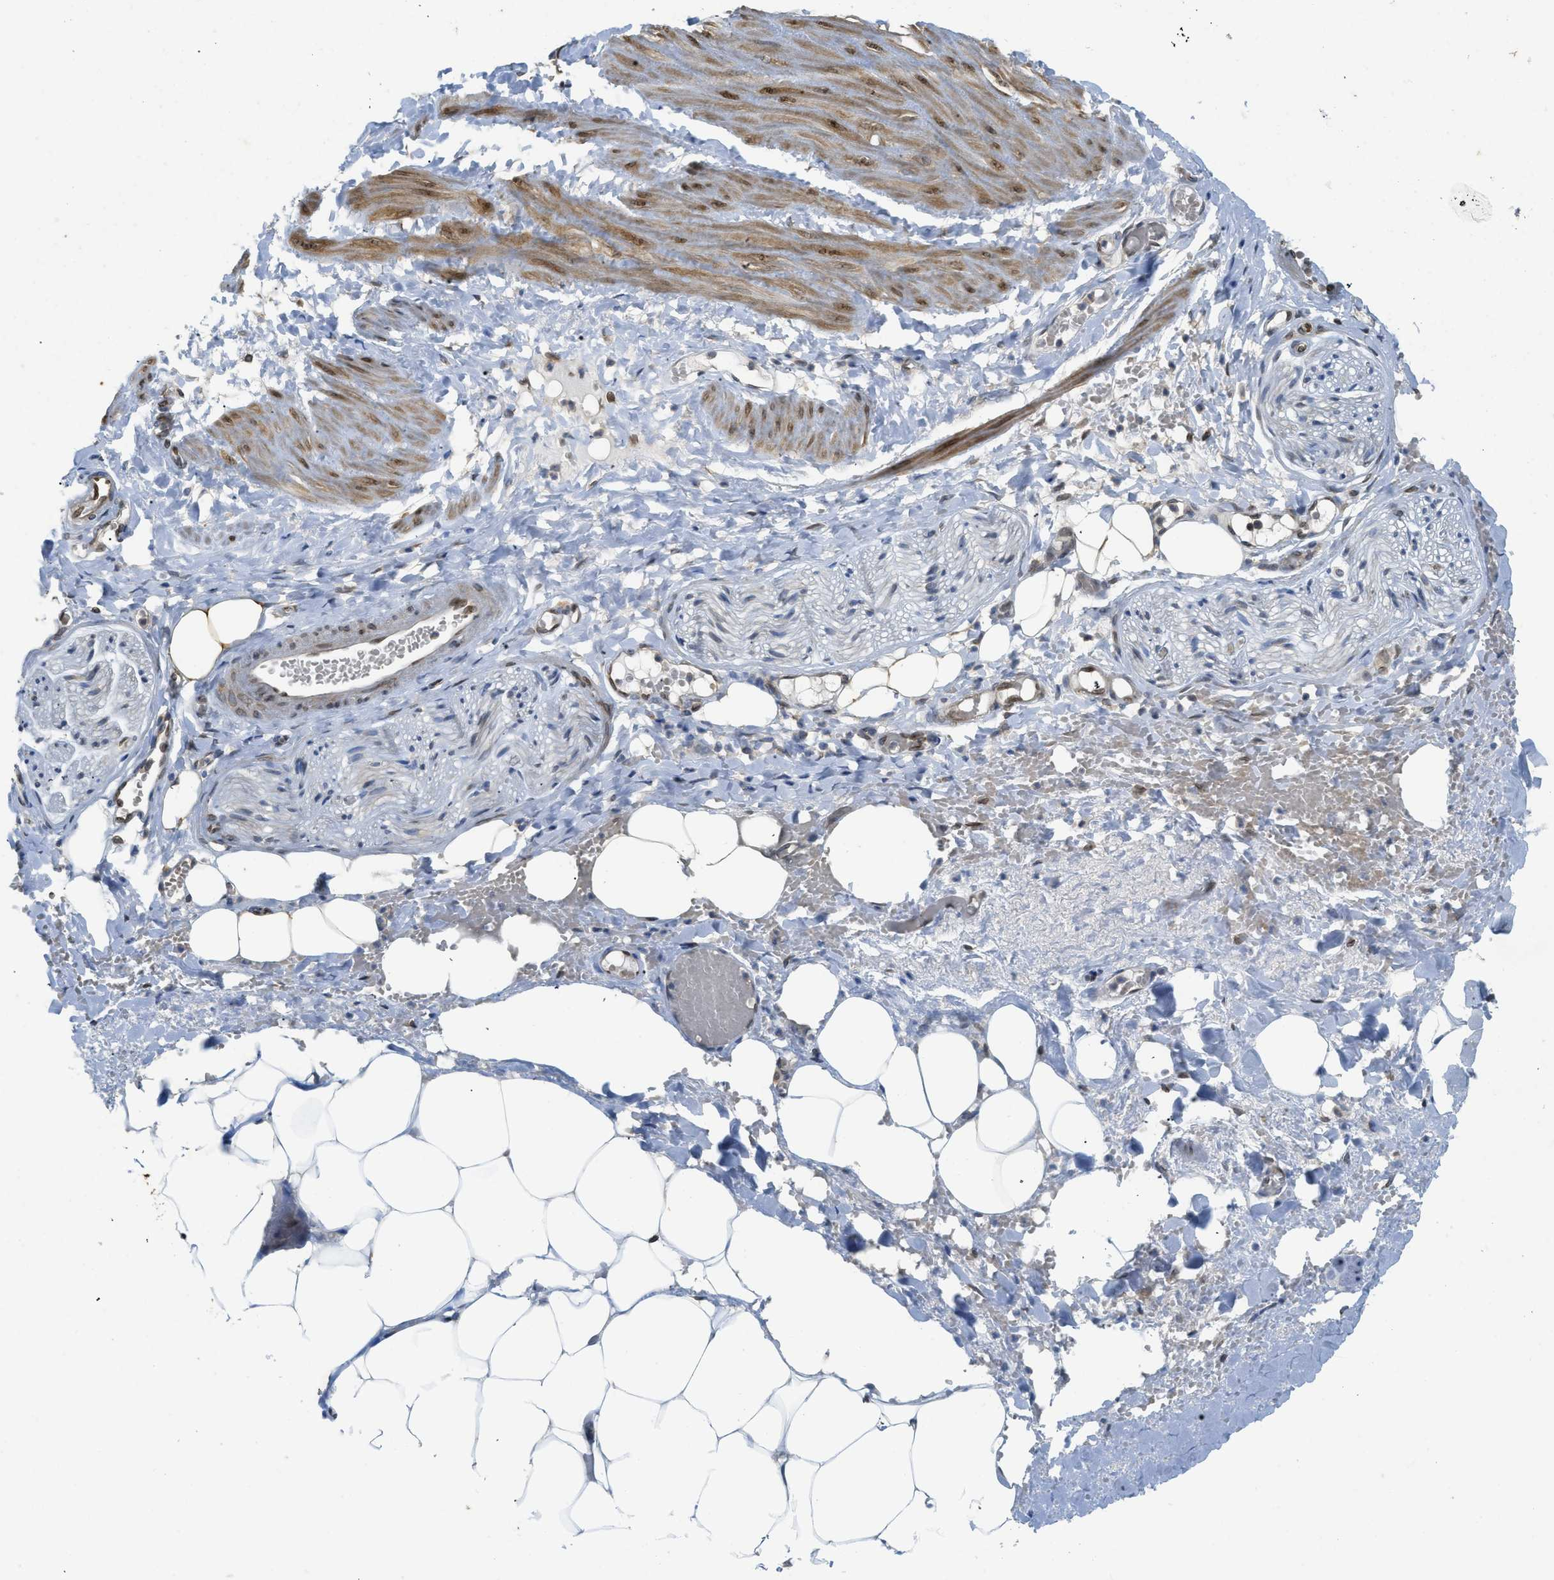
{"staining": {"intensity": "moderate", "quantity": "<25%", "location": "cytoplasmic/membranous"}, "tissue": "adipose tissue", "cell_type": "Adipocytes", "image_type": "normal", "snomed": [{"axis": "morphology", "description": "Normal tissue, NOS"}, {"axis": "topography", "description": "Soft tissue"}, {"axis": "topography", "description": "Vascular tissue"}], "caption": "Adipocytes demonstrate low levels of moderate cytoplasmic/membranous staining in approximately <25% of cells in benign adipose tissue.", "gene": "EIF2AK3", "patient": {"sex": "female", "age": 35}}